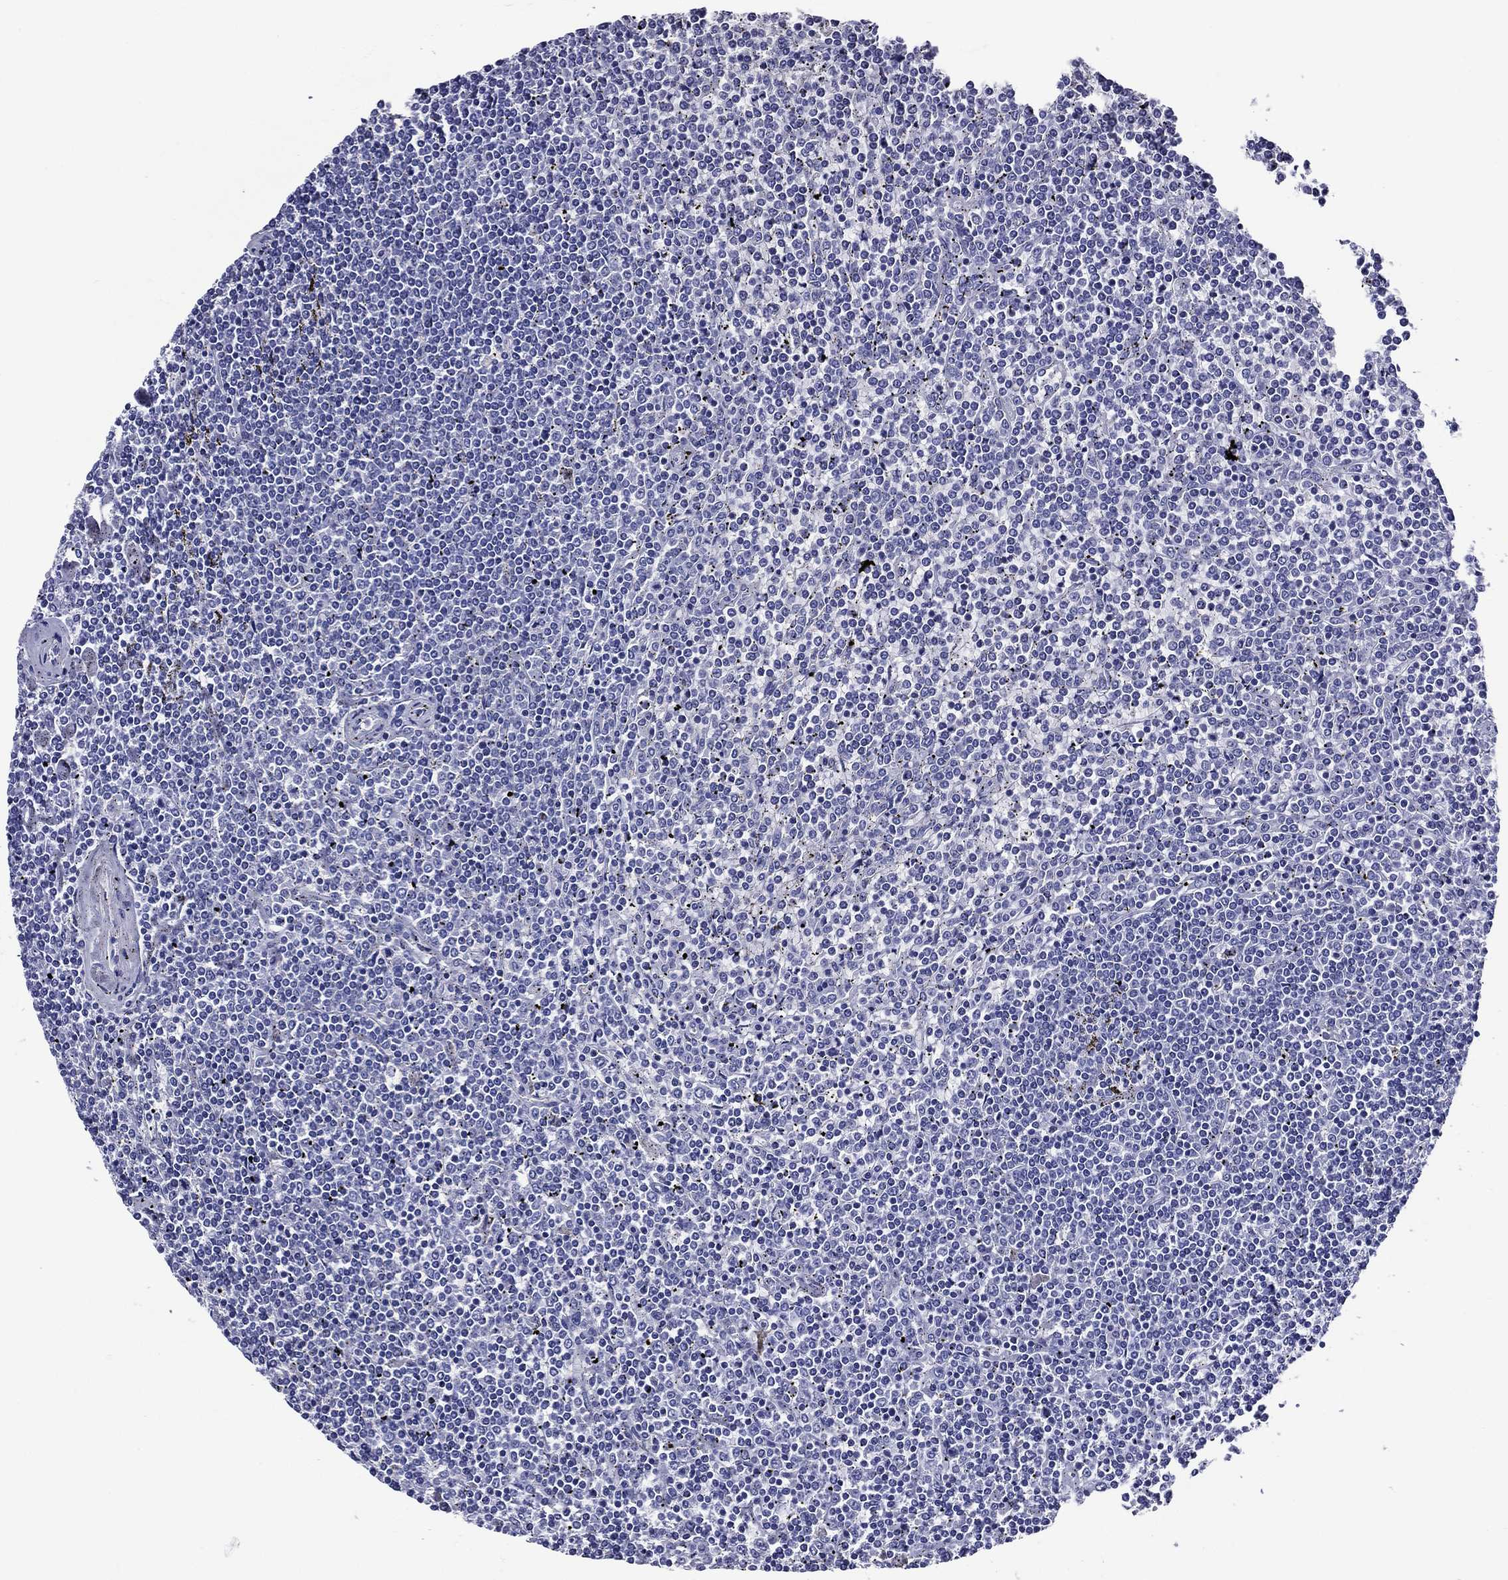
{"staining": {"intensity": "negative", "quantity": "none", "location": "none"}, "tissue": "lymphoma", "cell_type": "Tumor cells", "image_type": "cancer", "snomed": [{"axis": "morphology", "description": "Malignant lymphoma, non-Hodgkin's type, Low grade"}, {"axis": "topography", "description": "Spleen"}], "caption": "Lymphoma was stained to show a protein in brown. There is no significant expression in tumor cells. Nuclei are stained in blue.", "gene": "ACE2", "patient": {"sex": "female", "age": 19}}